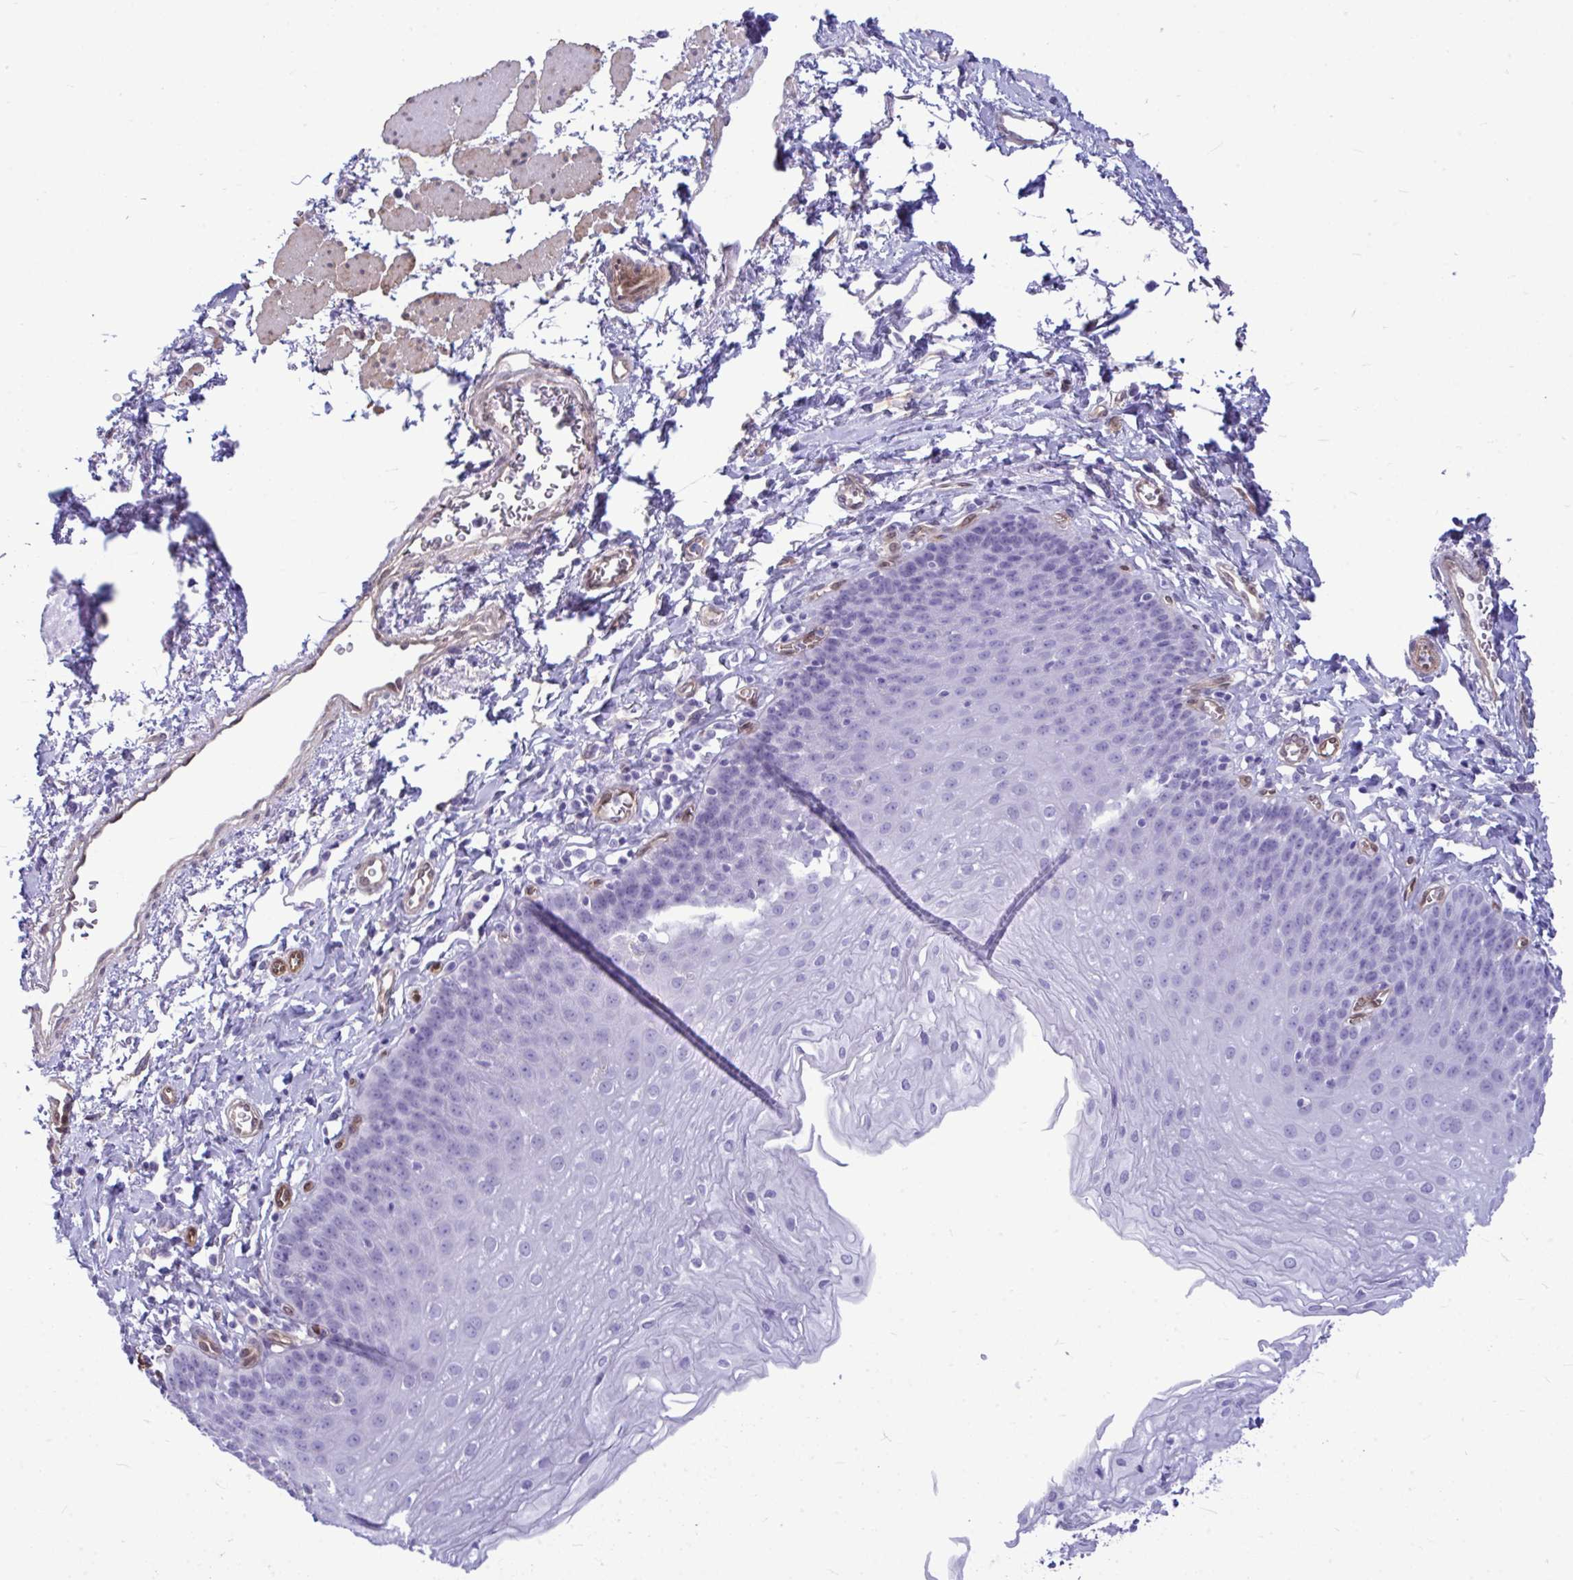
{"staining": {"intensity": "negative", "quantity": "none", "location": "none"}, "tissue": "esophagus", "cell_type": "Squamous epithelial cells", "image_type": "normal", "snomed": [{"axis": "morphology", "description": "Normal tissue, NOS"}, {"axis": "topography", "description": "Esophagus"}], "caption": "IHC of unremarkable human esophagus demonstrates no staining in squamous epithelial cells. The staining was performed using DAB (3,3'-diaminobenzidine) to visualize the protein expression in brown, while the nuclei were stained in blue with hematoxylin (Magnification: 20x).", "gene": "LIMS2", "patient": {"sex": "female", "age": 81}}